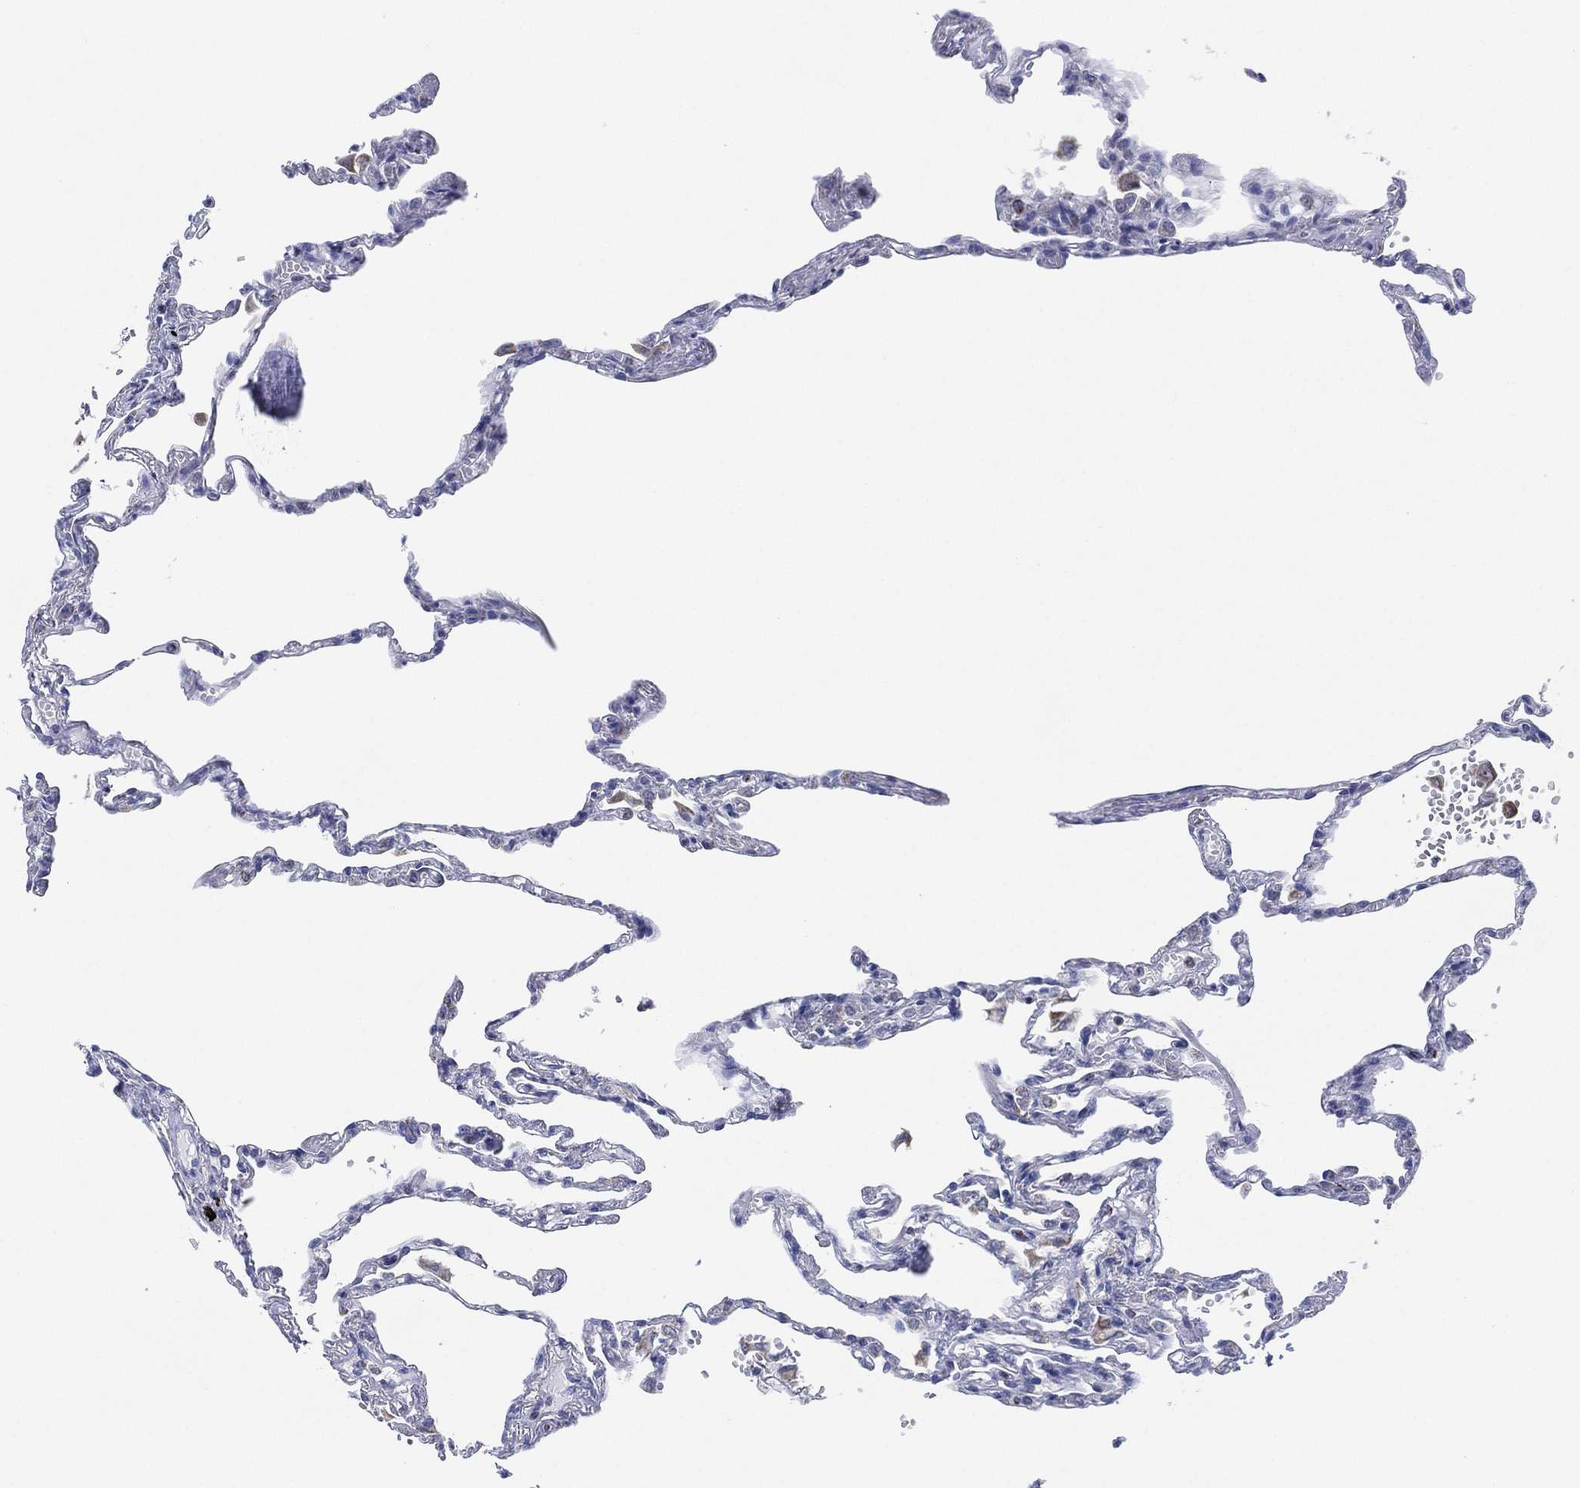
{"staining": {"intensity": "negative", "quantity": "none", "location": "none"}, "tissue": "lung", "cell_type": "Alveolar cells", "image_type": "normal", "snomed": [{"axis": "morphology", "description": "Normal tissue, NOS"}, {"axis": "topography", "description": "Lung"}], "caption": "Immunohistochemical staining of normal human lung displays no significant expression in alveolar cells. (DAB immunohistochemistry, high magnification).", "gene": "CFTR", "patient": {"sex": "male", "age": 78}}